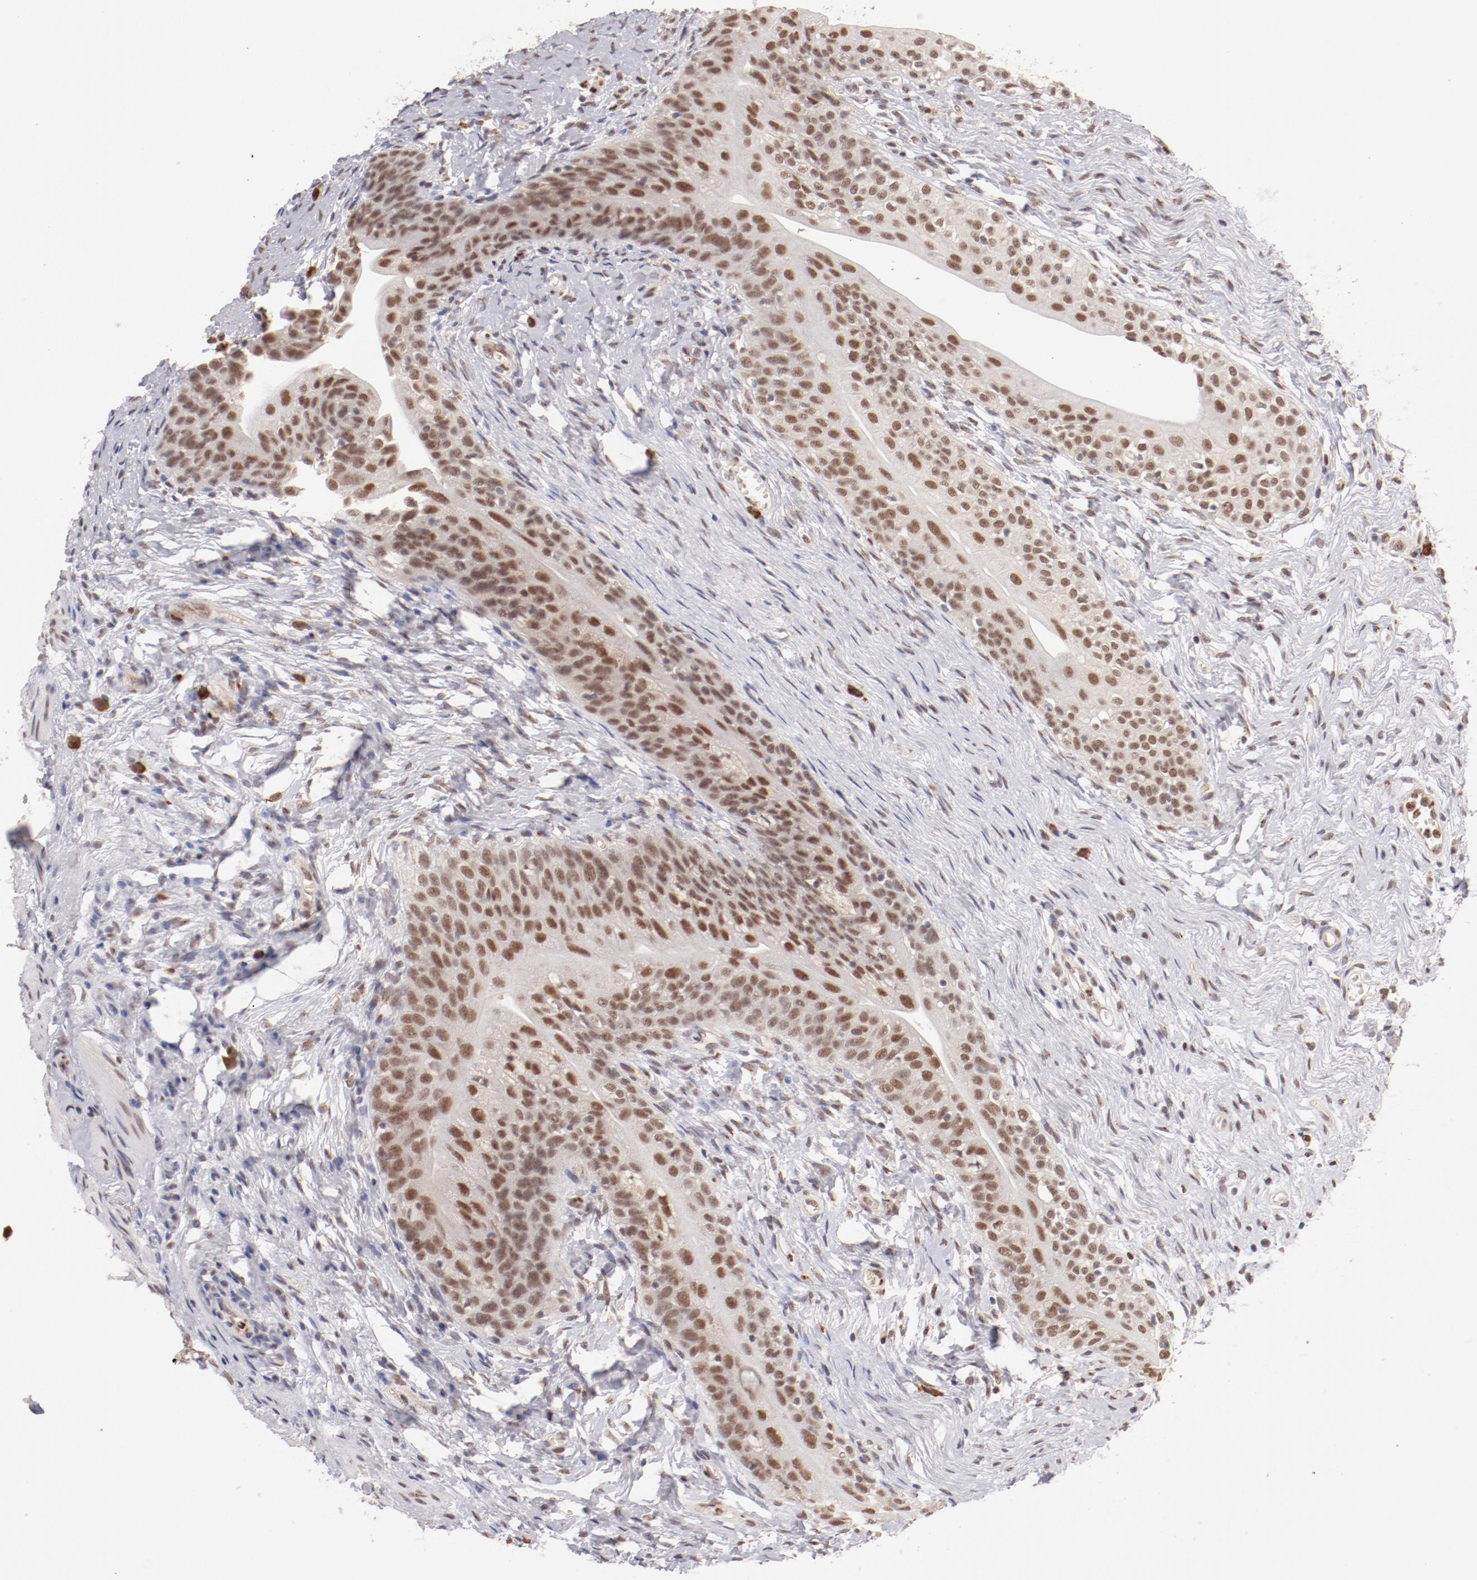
{"staining": {"intensity": "moderate", "quantity": ">75%", "location": "nuclear"}, "tissue": "urinary bladder", "cell_type": "Urothelial cells", "image_type": "normal", "snomed": [{"axis": "morphology", "description": "Normal tissue, NOS"}, {"axis": "topography", "description": "Urinary bladder"}], "caption": "Immunohistochemical staining of benign urinary bladder shows medium levels of moderate nuclear expression in about >75% of urothelial cells. The staining was performed using DAB, with brown indicating positive protein expression. Nuclei are stained blue with hematoxylin.", "gene": "NFE2", "patient": {"sex": "female", "age": 55}}